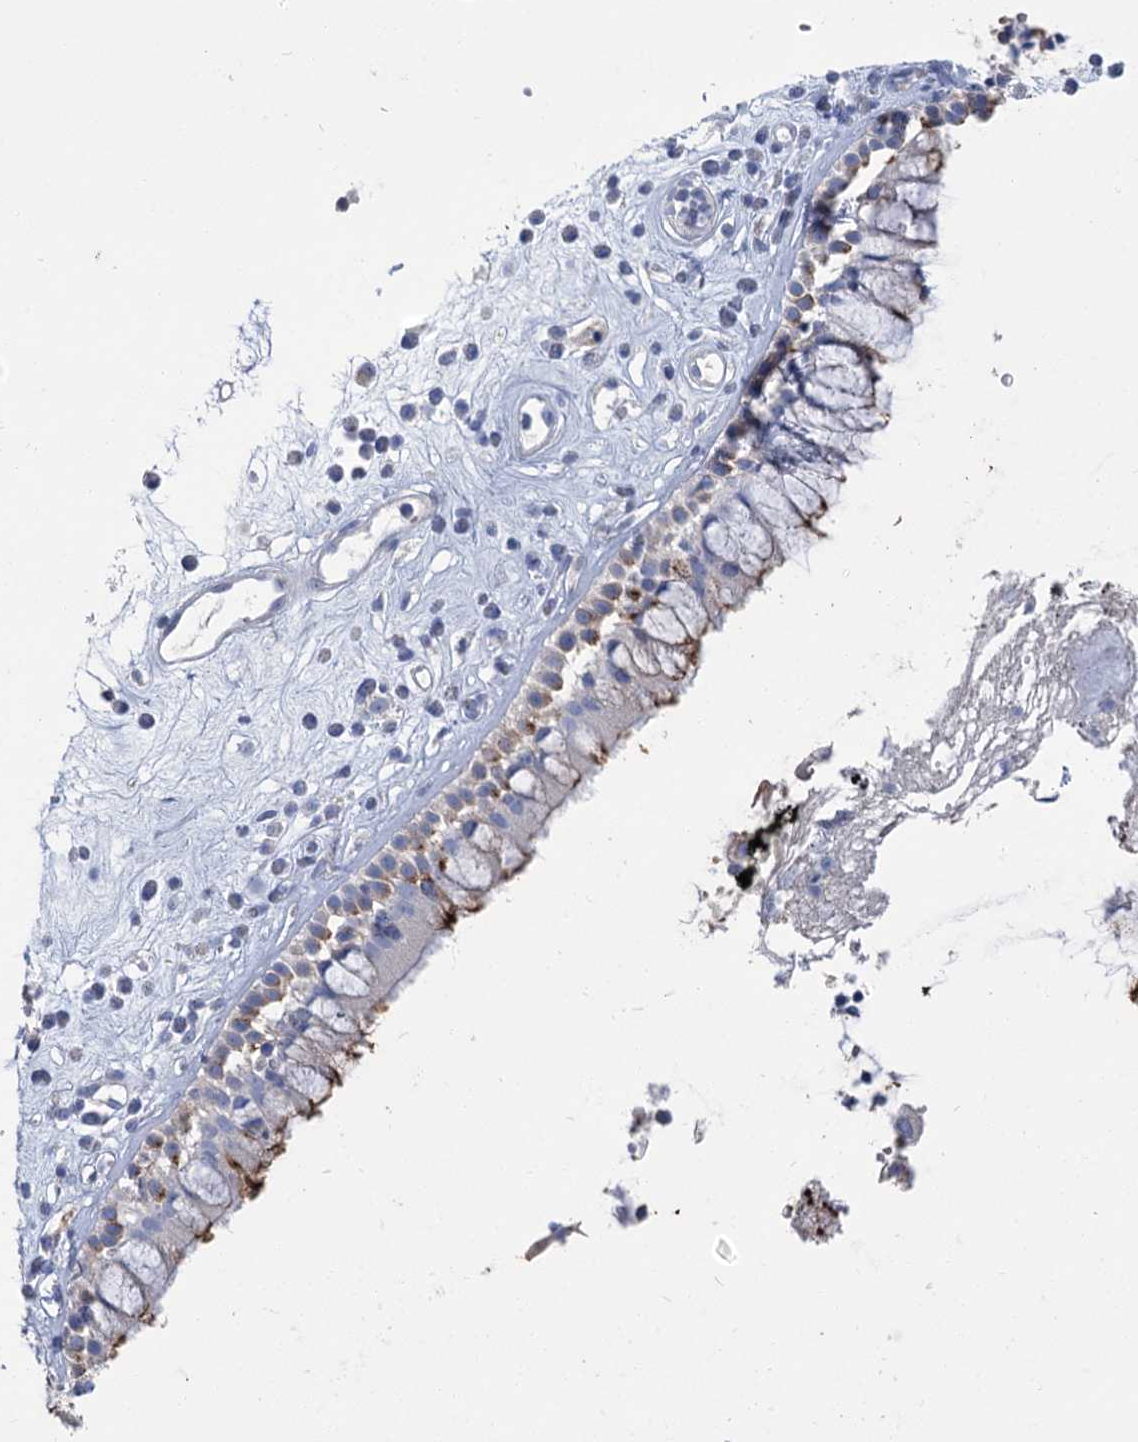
{"staining": {"intensity": "weak", "quantity": "<25%", "location": "cytoplasmic/membranous"}, "tissue": "nasopharynx", "cell_type": "Respiratory epithelial cells", "image_type": "normal", "snomed": [{"axis": "morphology", "description": "Normal tissue, NOS"}, {"axis": "morphology", "description": "Inflammation, NOS"}, {"axis": "topography", "description": "Nasopharynx"}], "caption": "IHC of benign human nasopharynx shows no expression in respiratory epithelial cells.", "gene": "SLC9A3", "patient": {"sex": "male", "age": 29}}